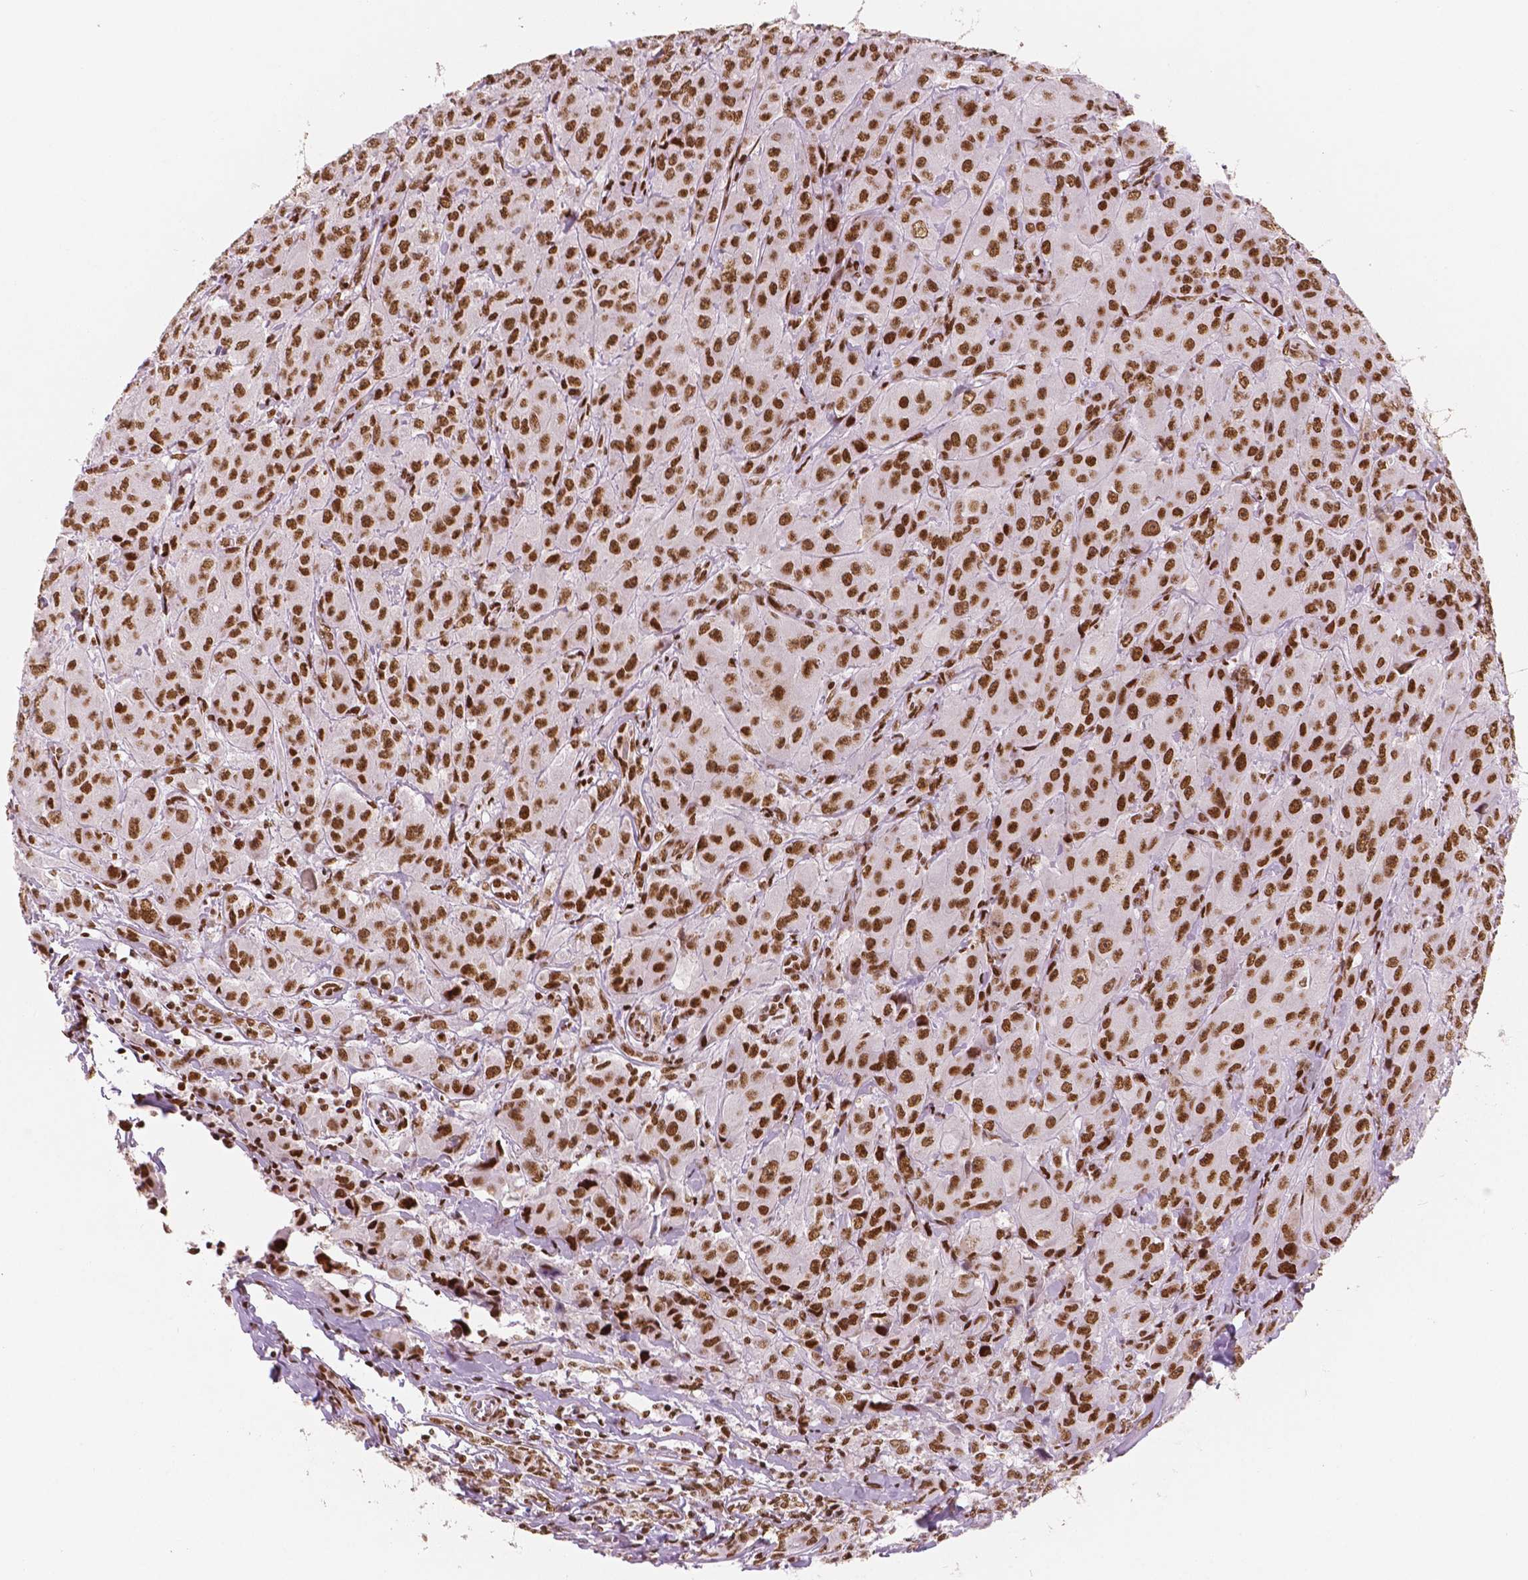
{"staining": {"intensity": "strong", "quantity": ">75%", "location": "nuclear"}, "tissue": "breast cancer", "cell_type": "Tumor cells", "image_type": "cancer", "snomed": [{"axis": "morphology", "description": "Duct carcinoma"}, {"axis": "topography", "description": "Breast"}], "caption": "Immunohistochemistry (IHC) staining of breast cancer (intraductal carcinoma), which demonstrates high levels of strong nuclear expression in about >75% of tumor cells indicating strong nuclear protein expression. The staining was performed using DAB (3,3'-diaminobenzidine) (brown) for protein detection and nuclei were counterstained in hematoxylin (blue).", "gene": "BRD4", "patient": {"sex": "female", "age": 43}}